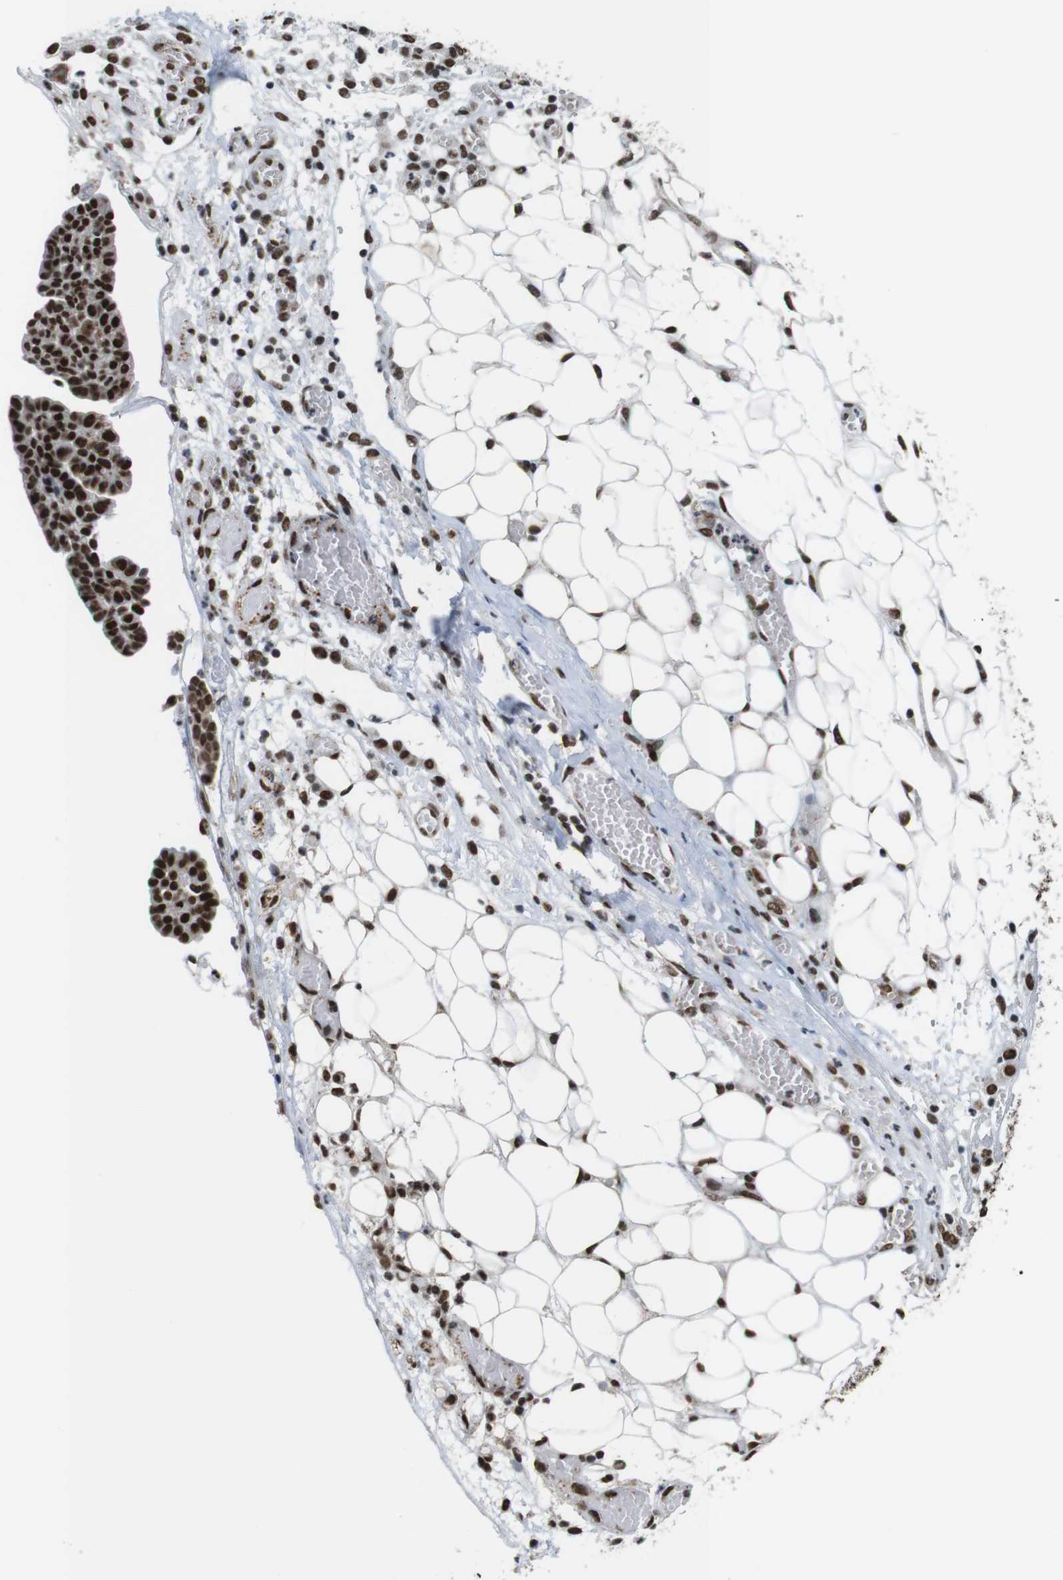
{"staining": {"intensity": "strong", "quantity": ">75%", "location": "nuclear"}, "tissue": "ovarian cancer", "cell_type": "Tumor cells", "image_type": "cancer", "snomed": [{"axis": "morphology", "description": "Cystadenocarcinoma, serous, NOS"}, {"axis": "topography", "description": "Soft tissue"}, {"axis": "topography", "description": "Ovary"}], "caption": "Ovarian cancer (serous cystadenocarcinoma) was stained to show a protein in brown. There is high levels of strong nuclear staining in about >75% of tumor cells. The staining was performed using DAB (3,3'-diaminobenzidine), with brown indicating positive protein expression. Nuclei are stained blue with hematoxylin.", "gene": "ROMO1", "patient": {"sex": "female", "age": 57}}